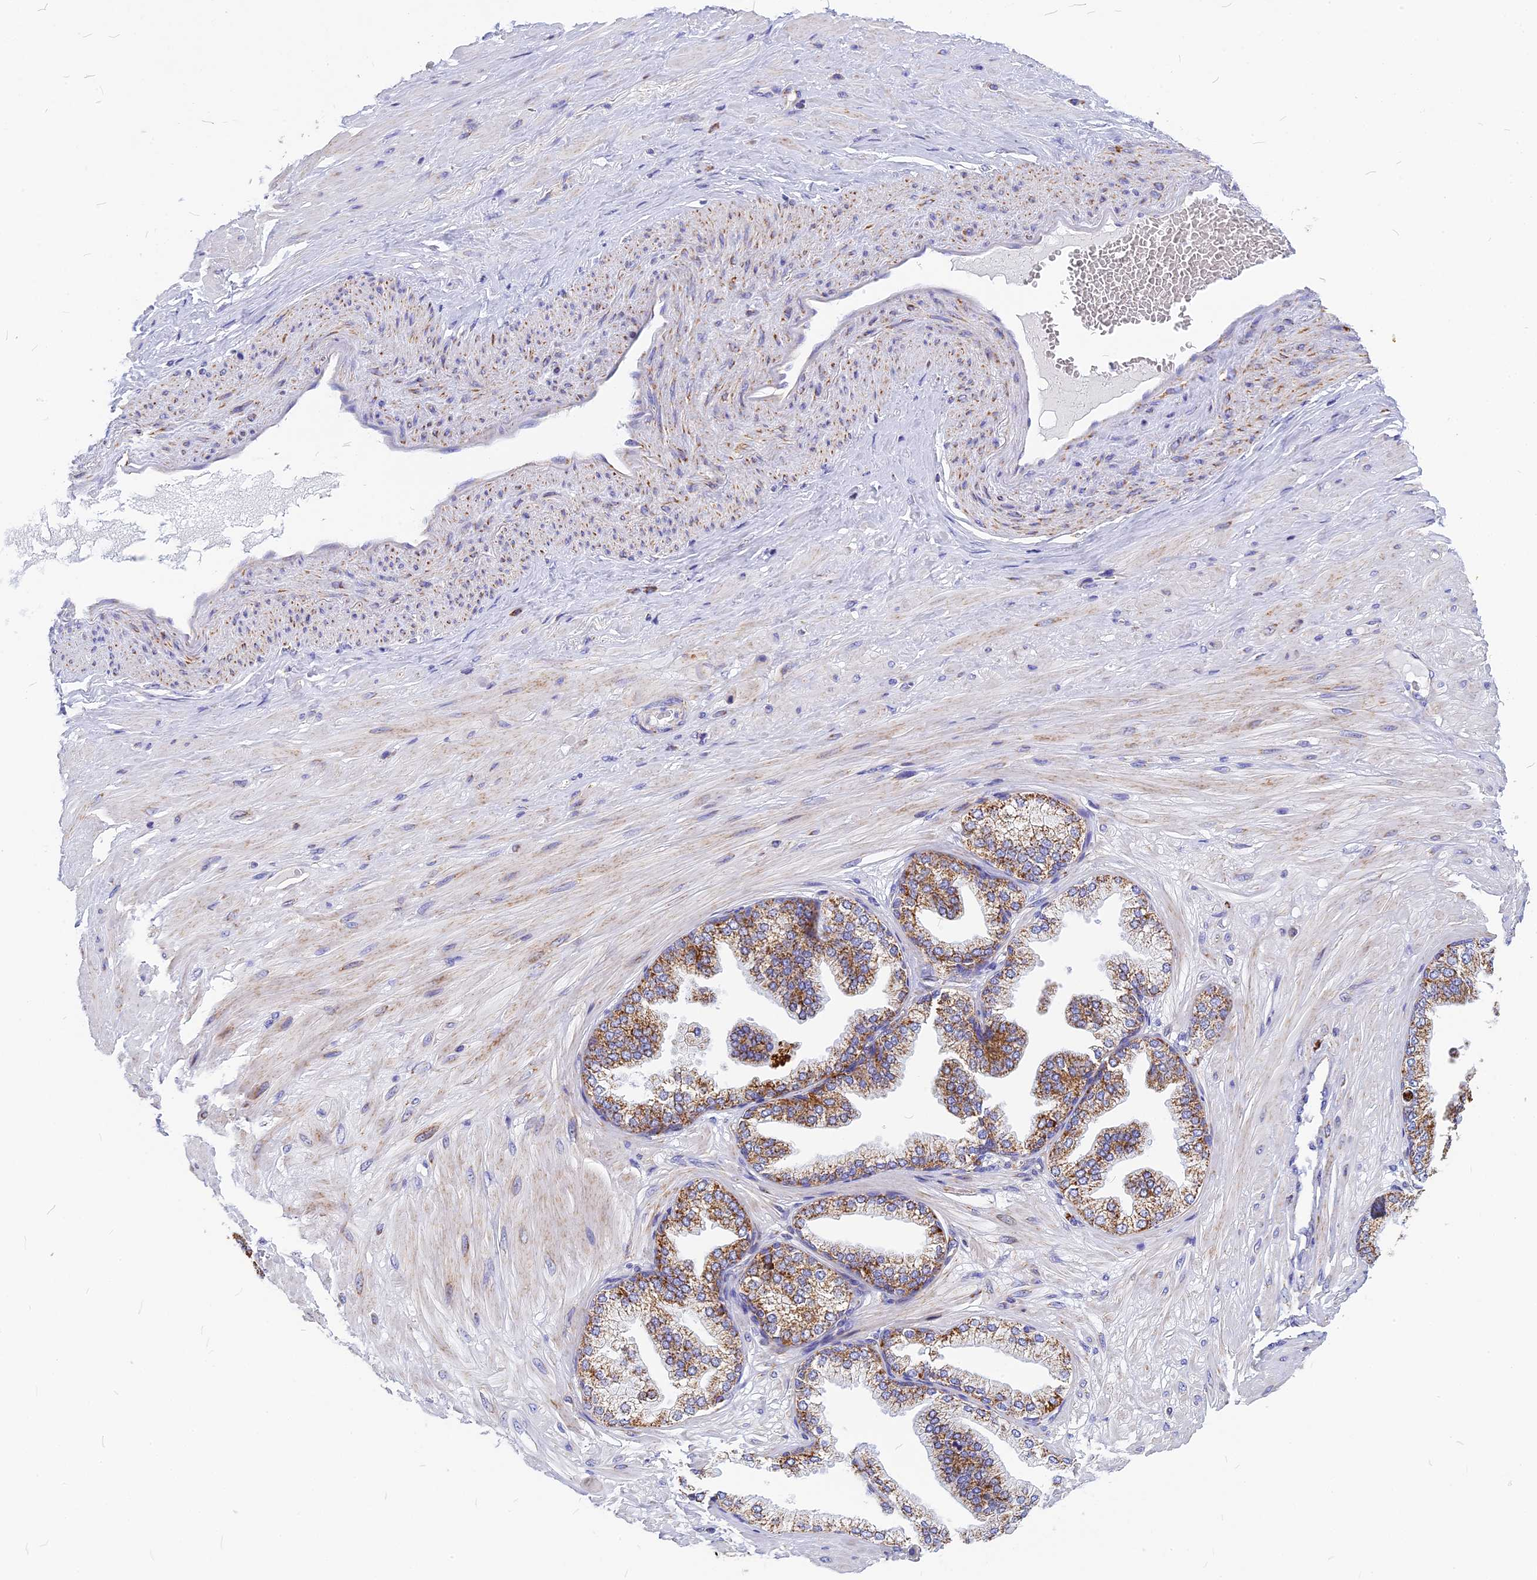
{"staining": {"intensity": "negative", "quantity": "none", "location": "none"}, "tissue": "adipose tissue", "cell_type": "Adipocytes", "image_type": "normal", "snomed": [{"axis": "morphology", "description": "Normal tissue, NOS"}, {"axis": "morphology", "description": "Adenocarcinoma, Low grade"}, {"axis": "topography", "description": "Prostate"}, {"axis": "topography", "description": "Peripheral nerve tissue"}], "caption": "Immunohistochemistry of benign human adipose tissue exhibits no expression in adipocytes.", "gene": "VDAC2", "patient": {"sex": "male", "age": 63}}